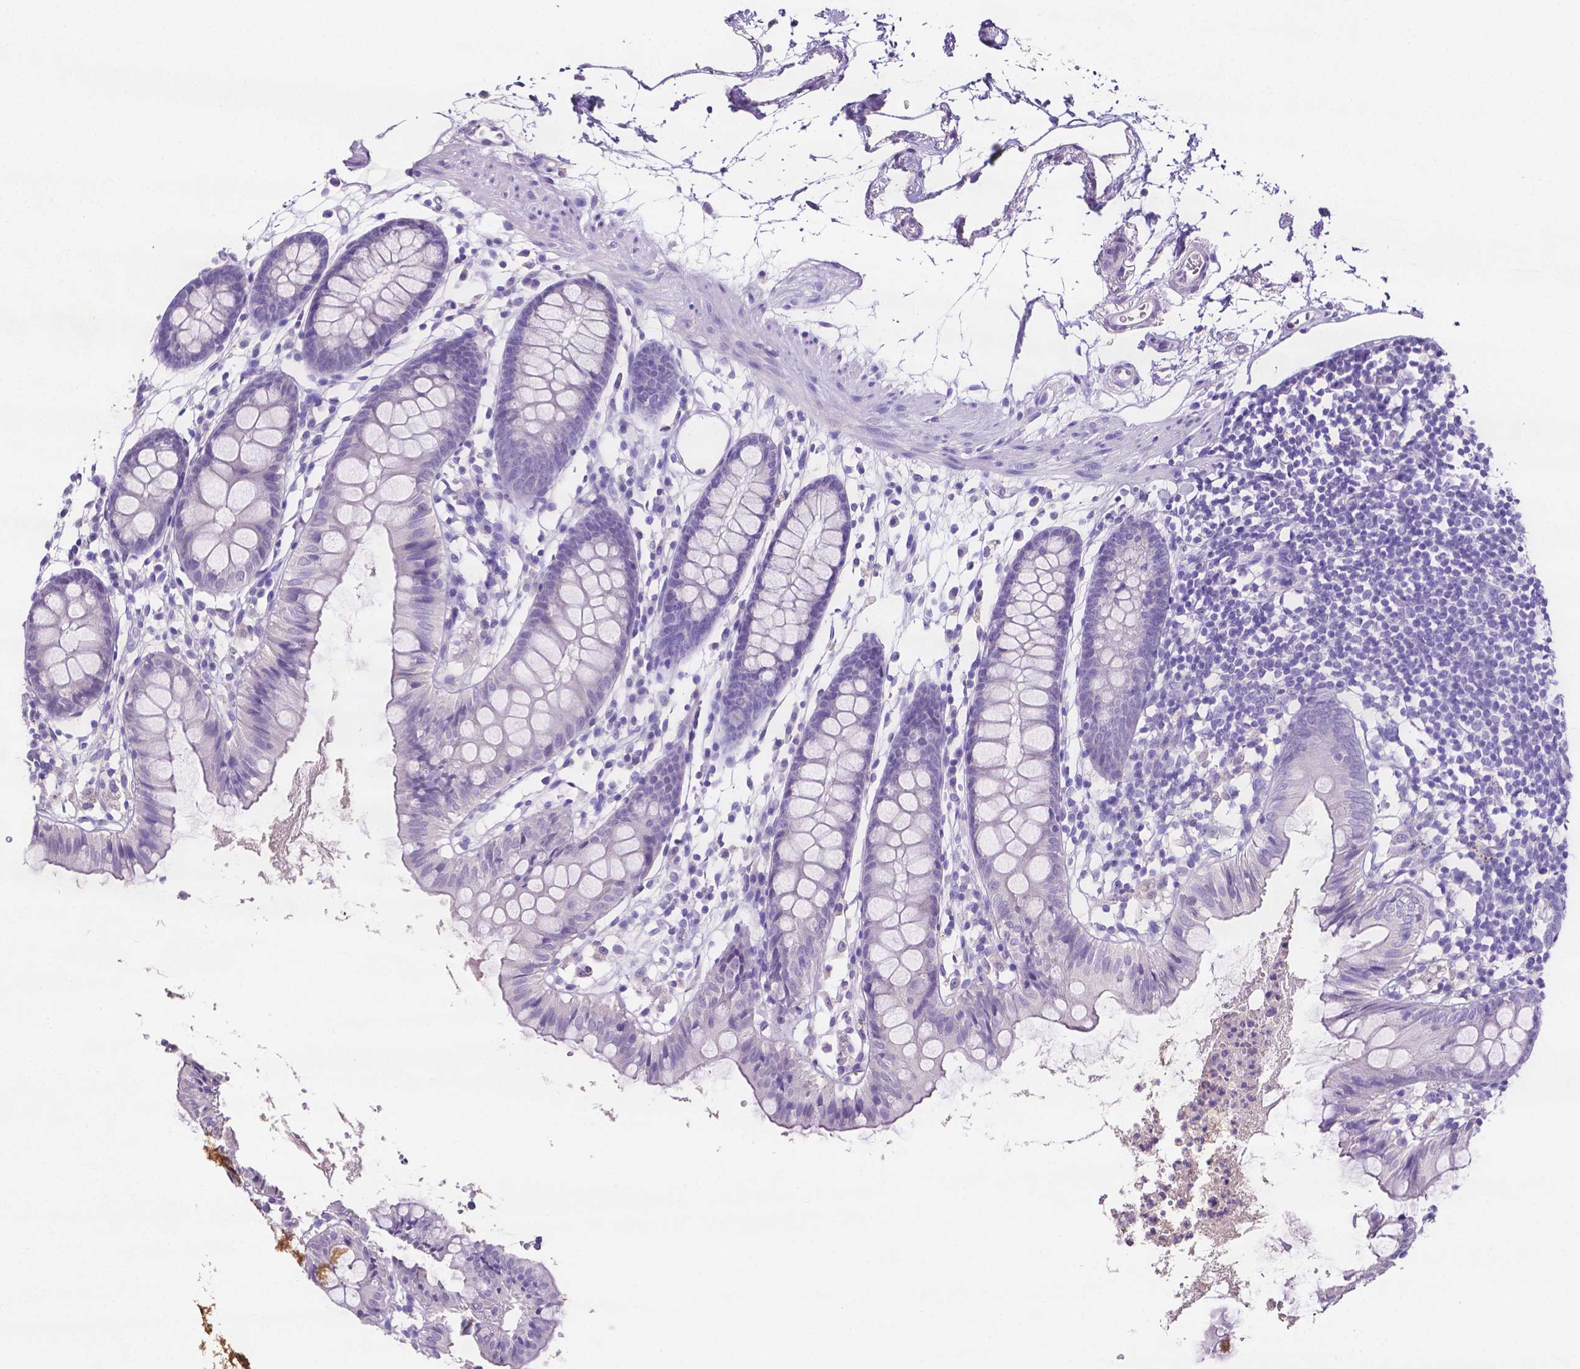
{"staining": {"intensity": "negative", "quantity": "none", "location": "none"}, "tissue": "colon", "cell_type": "Endothelial cells", "image_type": "normal", "snomed": [{"axis": "morphology", "description": "Normal tissue, NOS"}, {"axis": "topography", "description": "Colon"}], "caption": "Immunohistochemistry of benign colon shows no staining in endothelial cells.", "gene": "SLC22A2", "patient": {"sex": "female", "age": 84}}